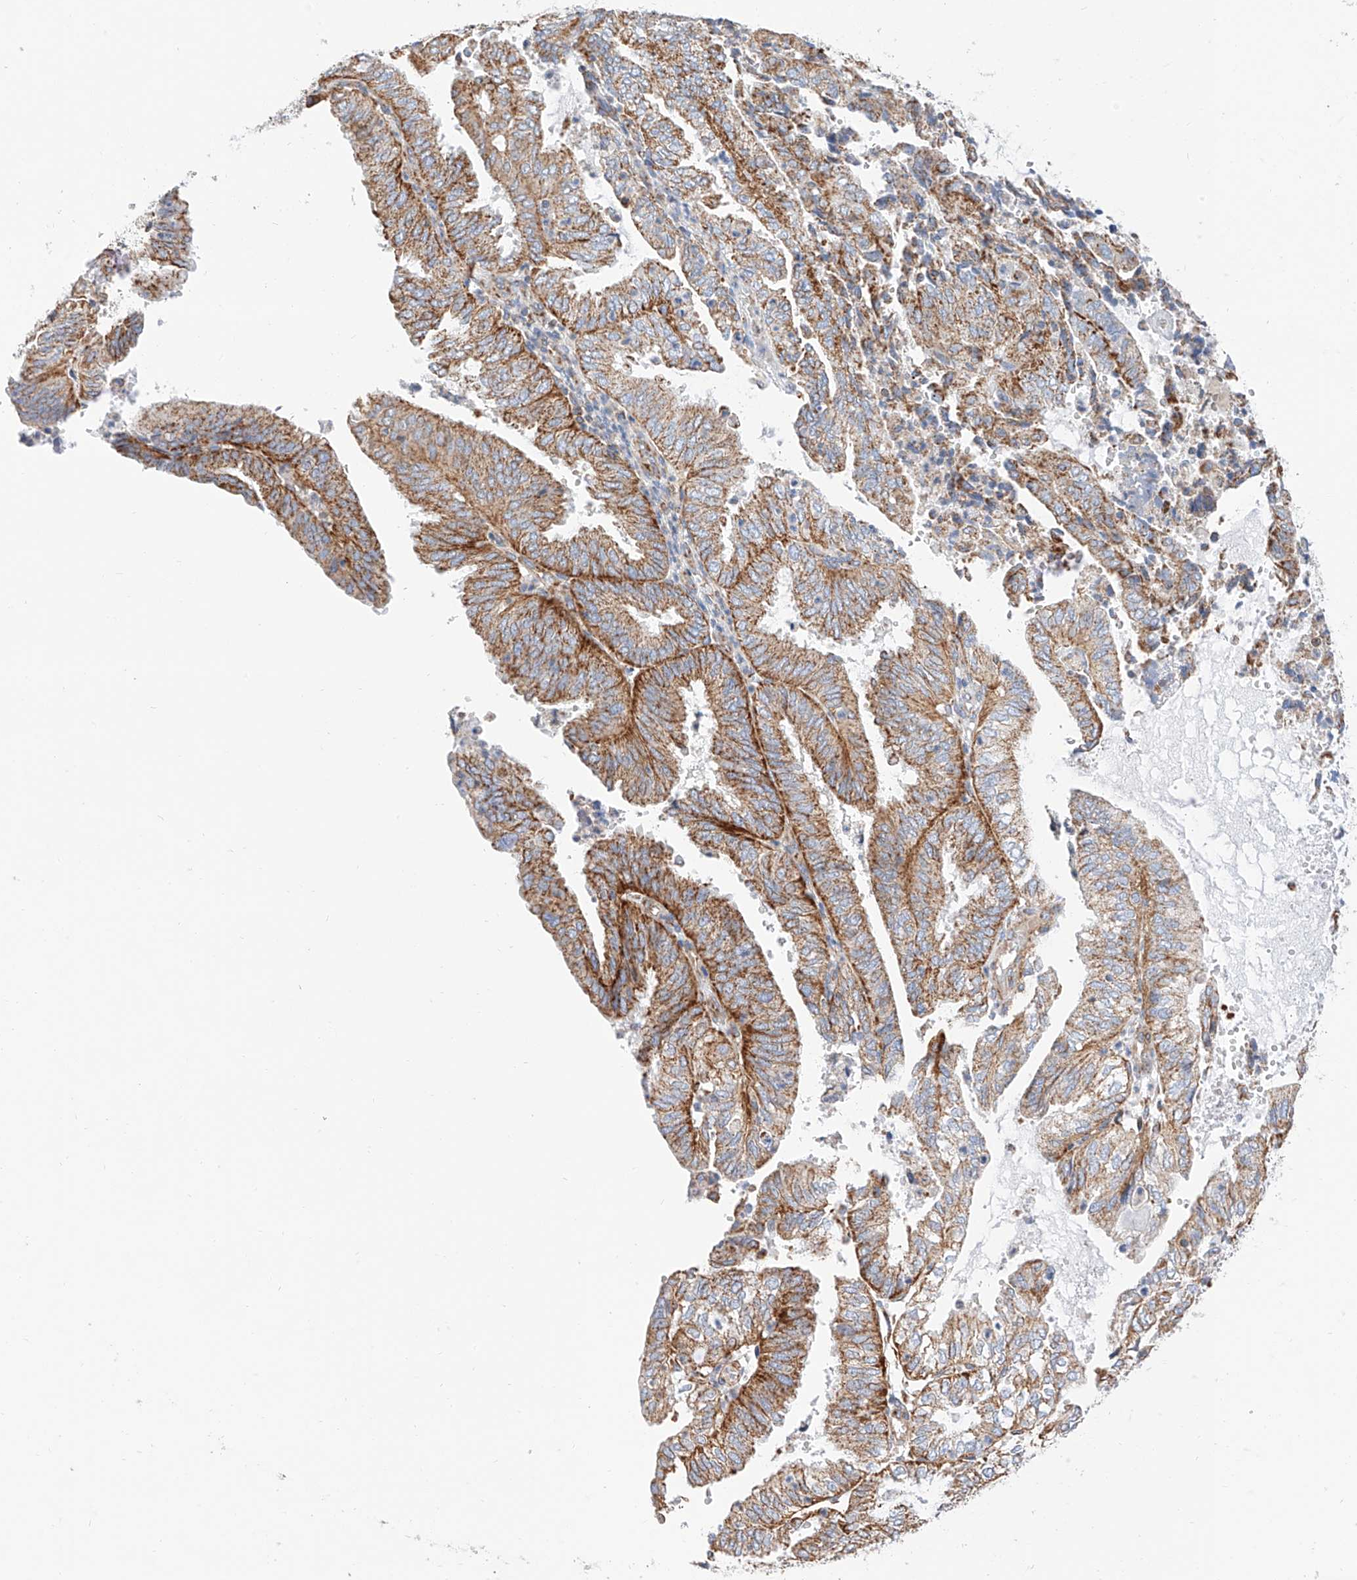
{"staining": {"intensity": "moderate", "quantity": ">75%", "location": "cytoplasmic/membranous"}, "tissue": "endometrial cancer", "cell_type": "Tumor cells", "image_type": "cancer", "snomed": [{"axis": "morphology", "description": "Adenocarcinoma, NOS"}, {"axis": "topography", "description": "Uterus"}], "caption": "Tumor cells exhibit medium levels of moderate cytoplasmic/membranous staining in about >75% of cells in endometrial cancer.", "gene": "NDUFV3", "patient": {"sex": "female", "age": 60}}